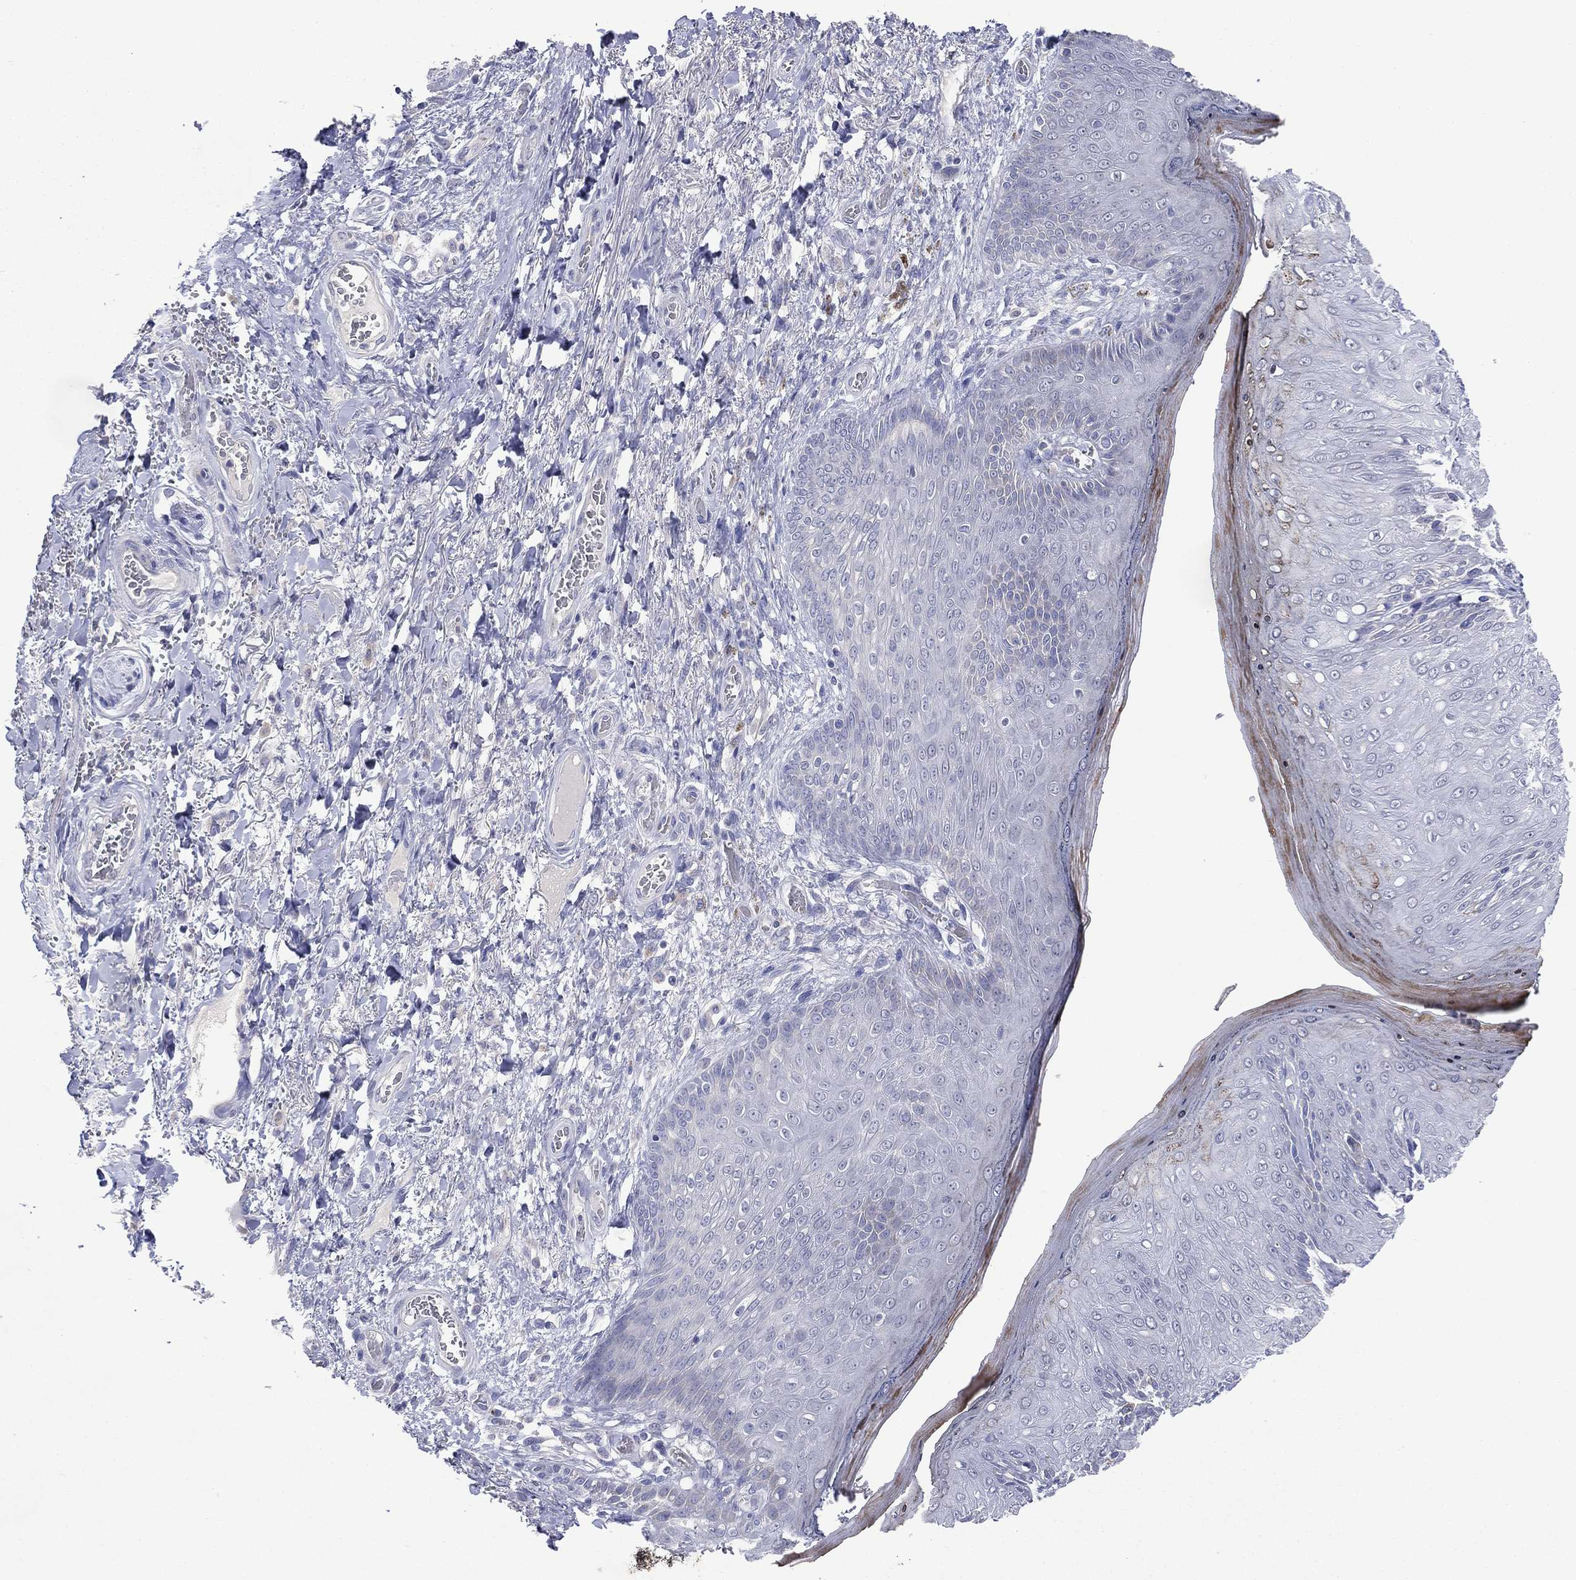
{"staining": {"intensity": "moderate", "quantity": "<25%", "location": "cytoplasmic/membranous"}, "tissue": "skin", "cell_type": "Epidermal cells", "image_type": "normal", "snomed": [{"axis": "morphology", "description": "Normal tissue, NOS"}, {"axis": "morphology", "description": "Adenocarcinoma, NOS"}, {"axis": "topography", "description": "Rectum"}, {"axis": "topography", "description": "Anal"}], "caption": "Protein expression analysis of normal skin reveals moderate cytoplasmic/membranous positivity in approximately <25% of epidermal cells. Using DAB (brown) and hematoxylin (blue) stains, captured at high magnification using brightfield microscopy.", "gene": "DNAH6", "patient": {"sex": "female", "age": 68}}